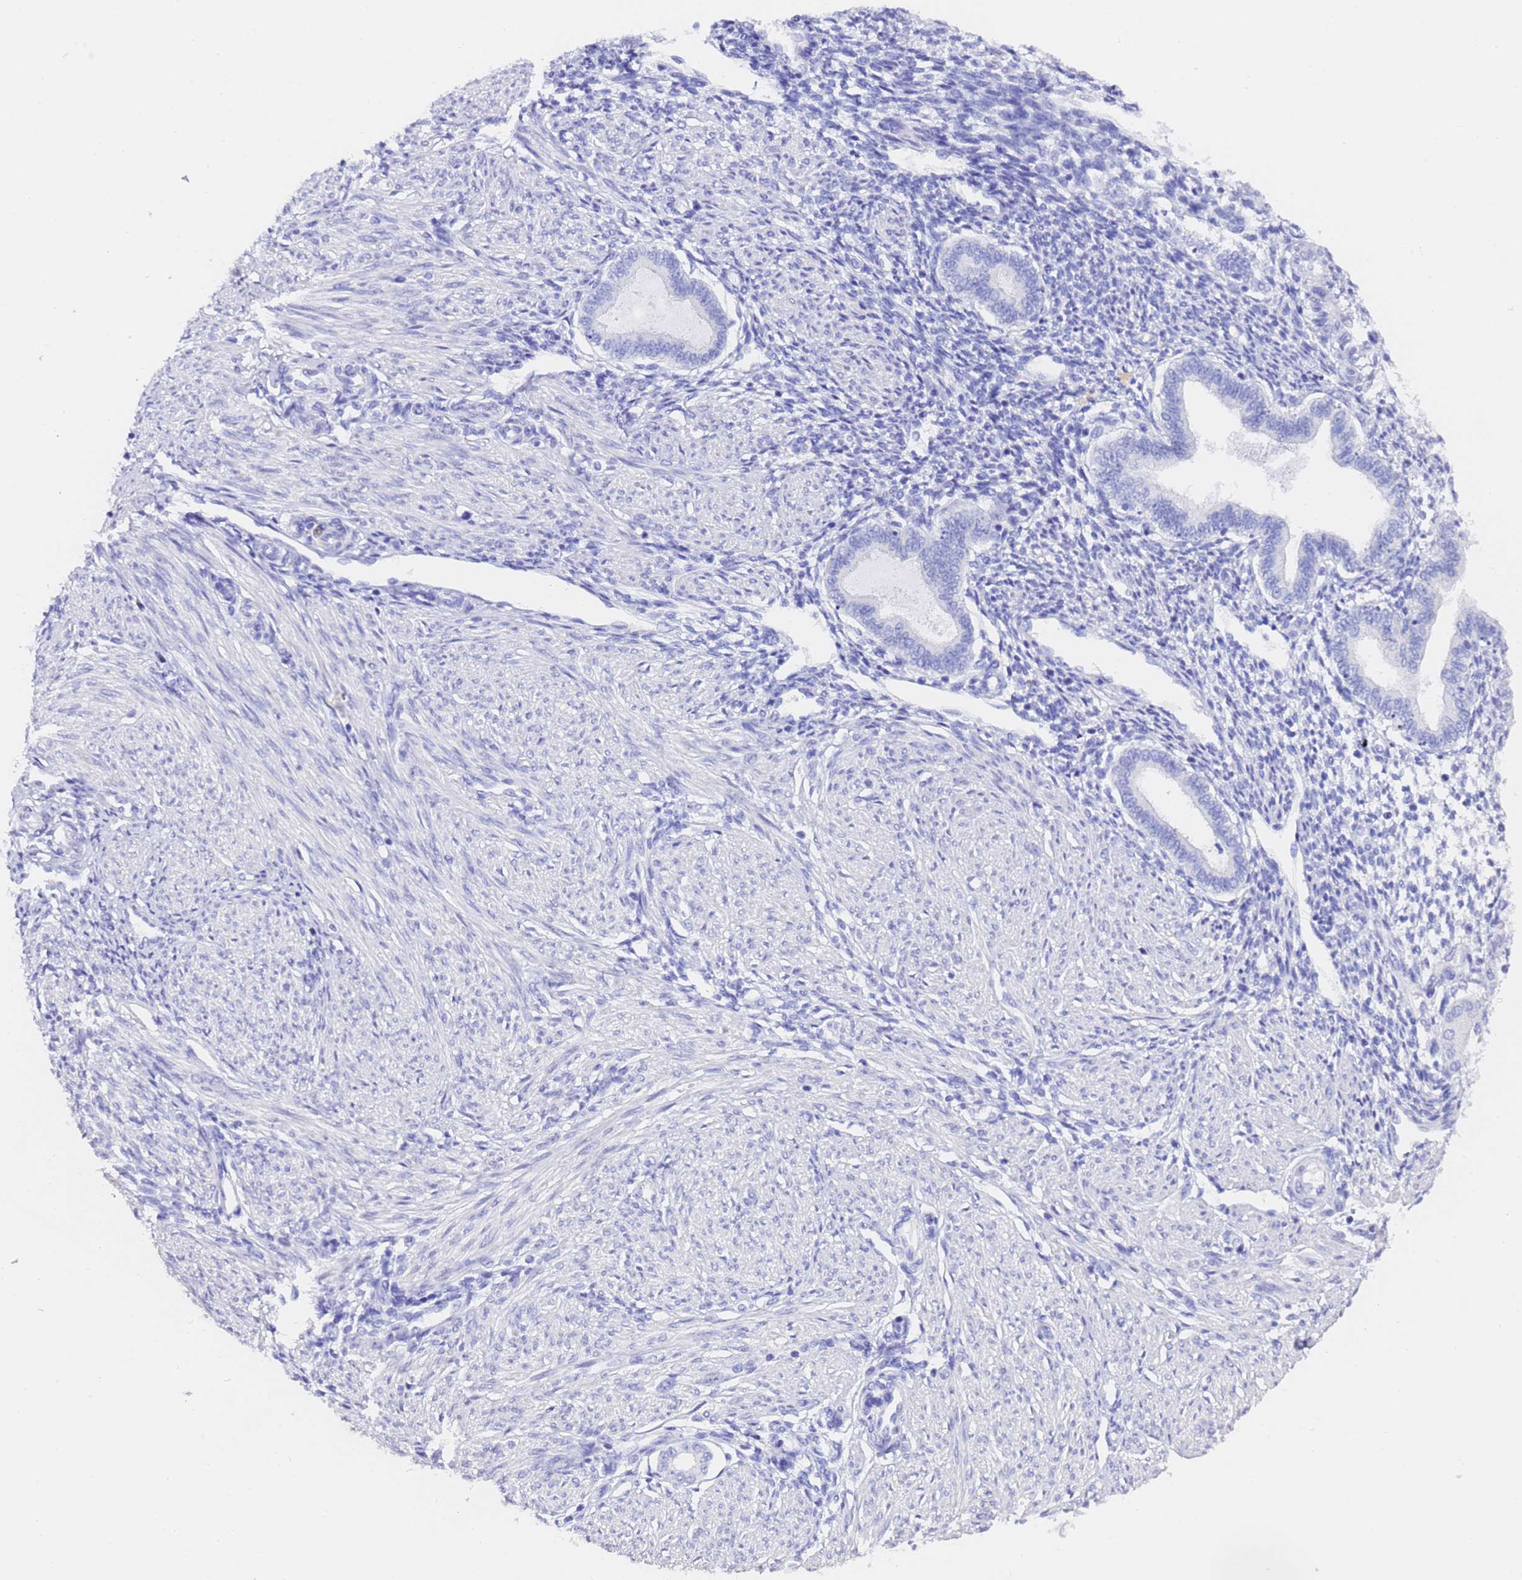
{"staining": {"intensity": "negative", "quantity": "none", "location": "none"}, "tissue": "endometrium", "cell_type": "Cells in endometrial stroma", "image_type": "normal", "snomed": [{"axis": "morphology", "description": "Normal tissue, NOS"}, {"axis": "topography", "description": "Endometrium"}], "caption": "Immunohistochemistry (IHC) image of normal endometrium: endometrium stained with DAB reveals no significant protein staining in cells in endometrial stroma.", "gene": "GABRA1", "patient": {"sex": "female", "age": 53}}